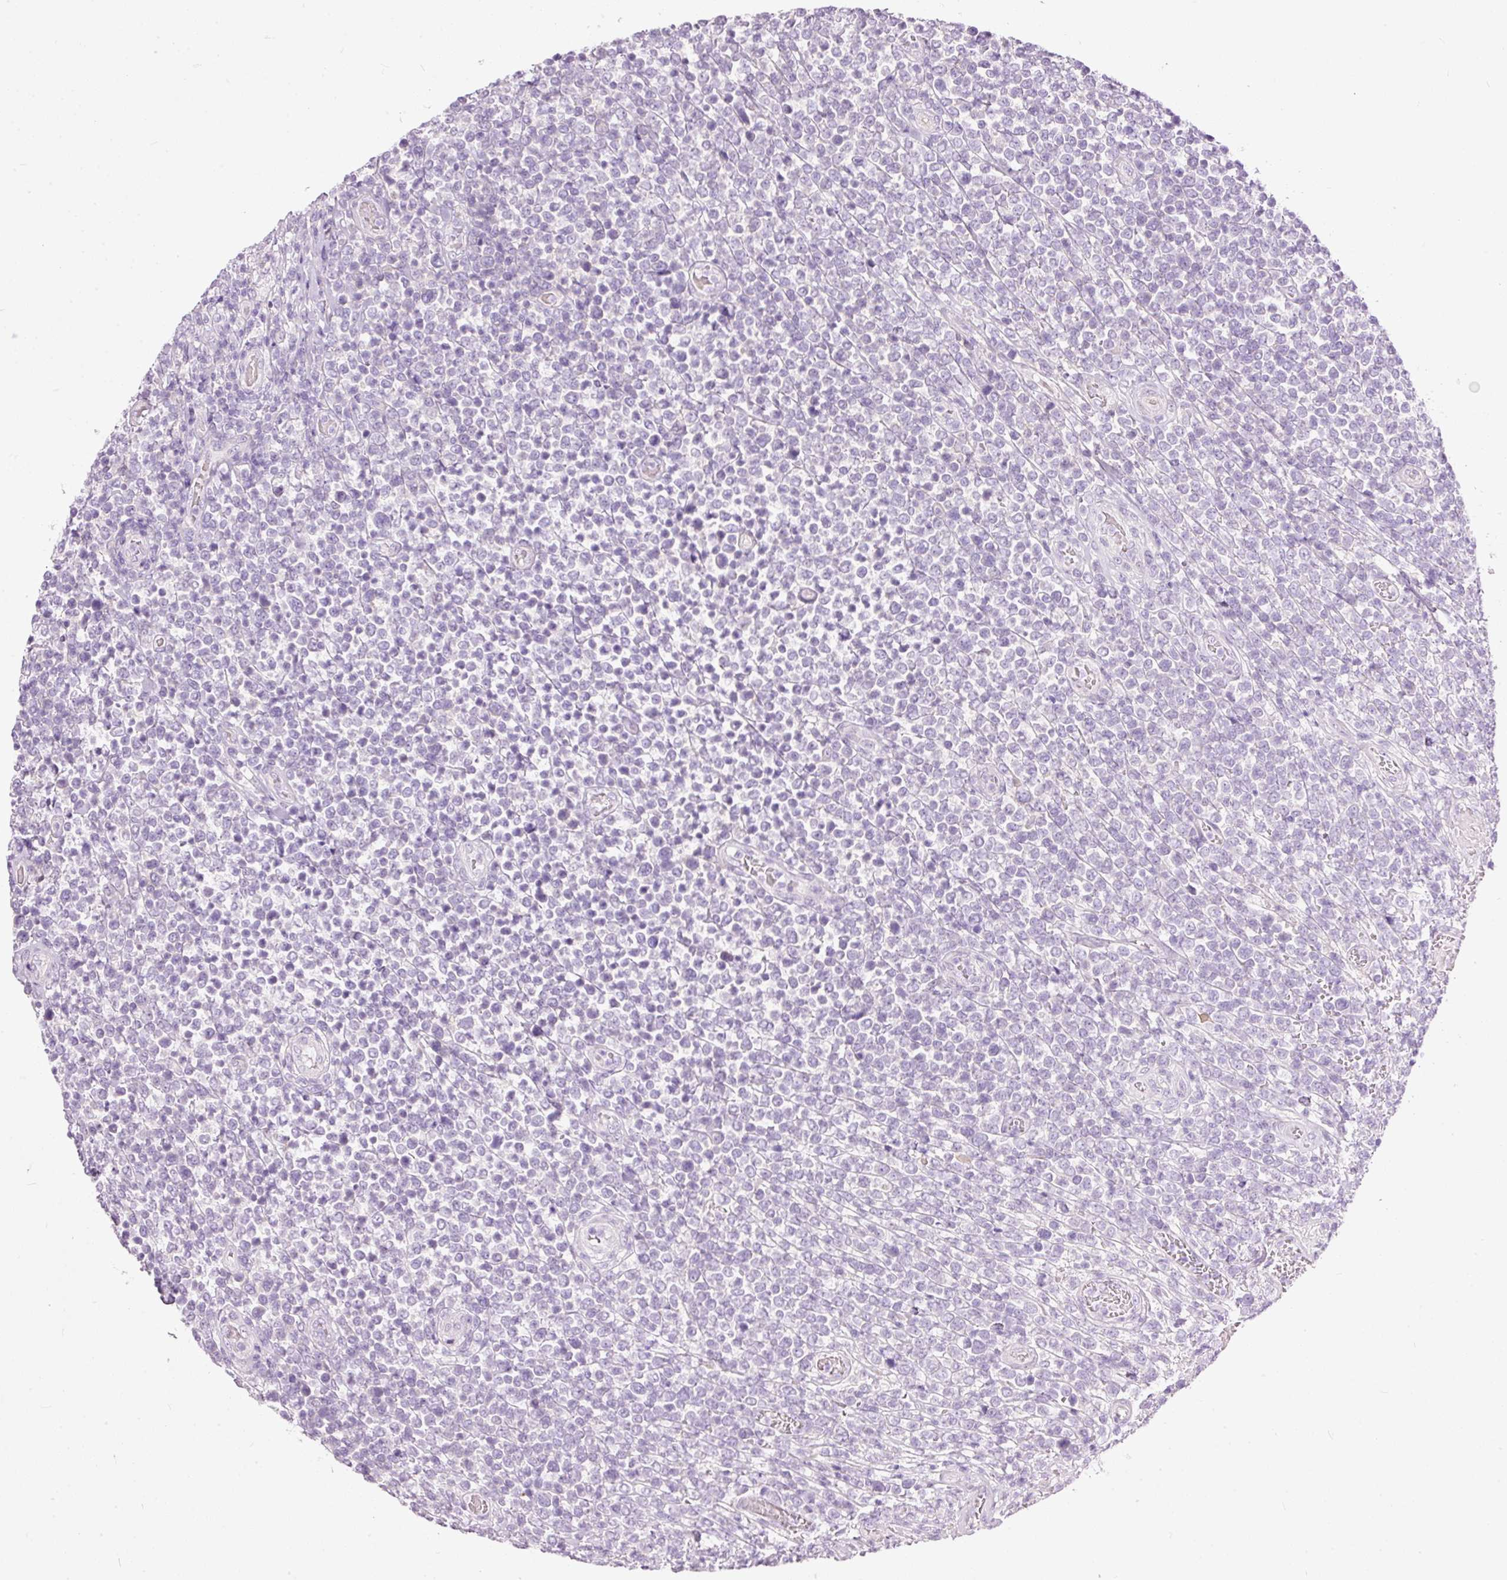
{"staining": {"intensity": "negative", "quantity": "none", "location": "none"}, "tissue": "lymphoma", "cell_type": "Tumor cells", "image_type": "cancer", "snomed": [{"axis": "morphology", "description": "Malignant lymphoma, non-Hodgkin's type, High grade"}, {"axis": "topography", "description": "Soft tissue"}], "caption": "DAB (3,3'-diaminobenzidine) immunohistochemical staining of human lymphoma demonstrates no significant positivity in tumor cells. (DAB (3,3'-diaminobenzidine) IHC, high magnification).", "gene": "FCRL4", "patient": {"sex": "female", "age": 56}}